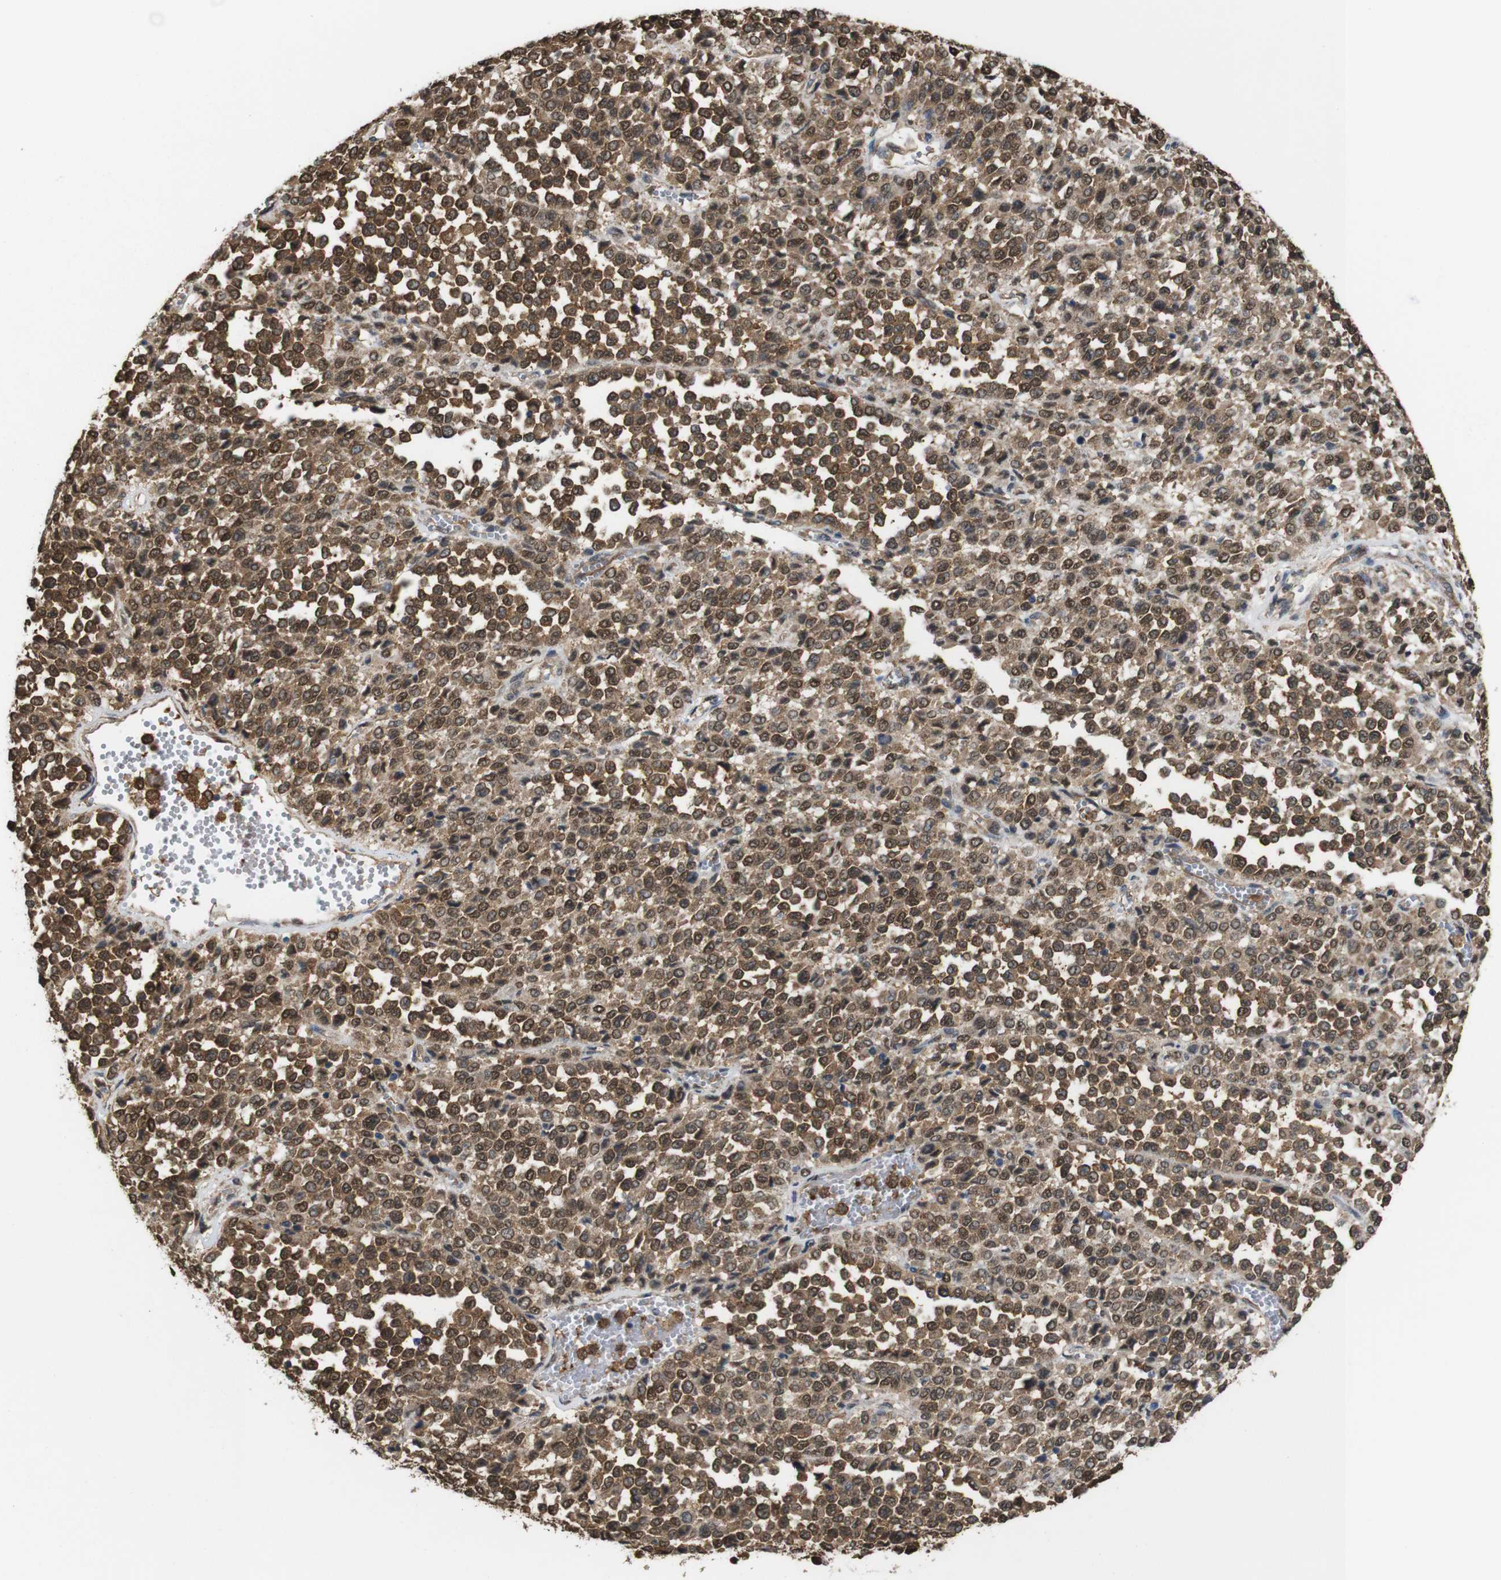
{"staining": {"intensity": "strong", "quantity": ">75%", "location": "cytoplasmic/membranous,nuclear"}, "tissue": "melanoma", "cell_type": "Tumor cells", "image_type": "cancer", "snomed": [{"axis": "morphology", "description": "Malignant melanoma, Metastatic site"}, {"axis": "topography", "description": "Pancreas"}], "caption": "The micrograph reveals a brown stain indicating the presence of a protein in the cytoplasmic/membranous and nuclear of tumor cells in malignant melanoma (metastatic site).", "gene": "YWHAG", "patient": {"sex": "female", "age": 30}}